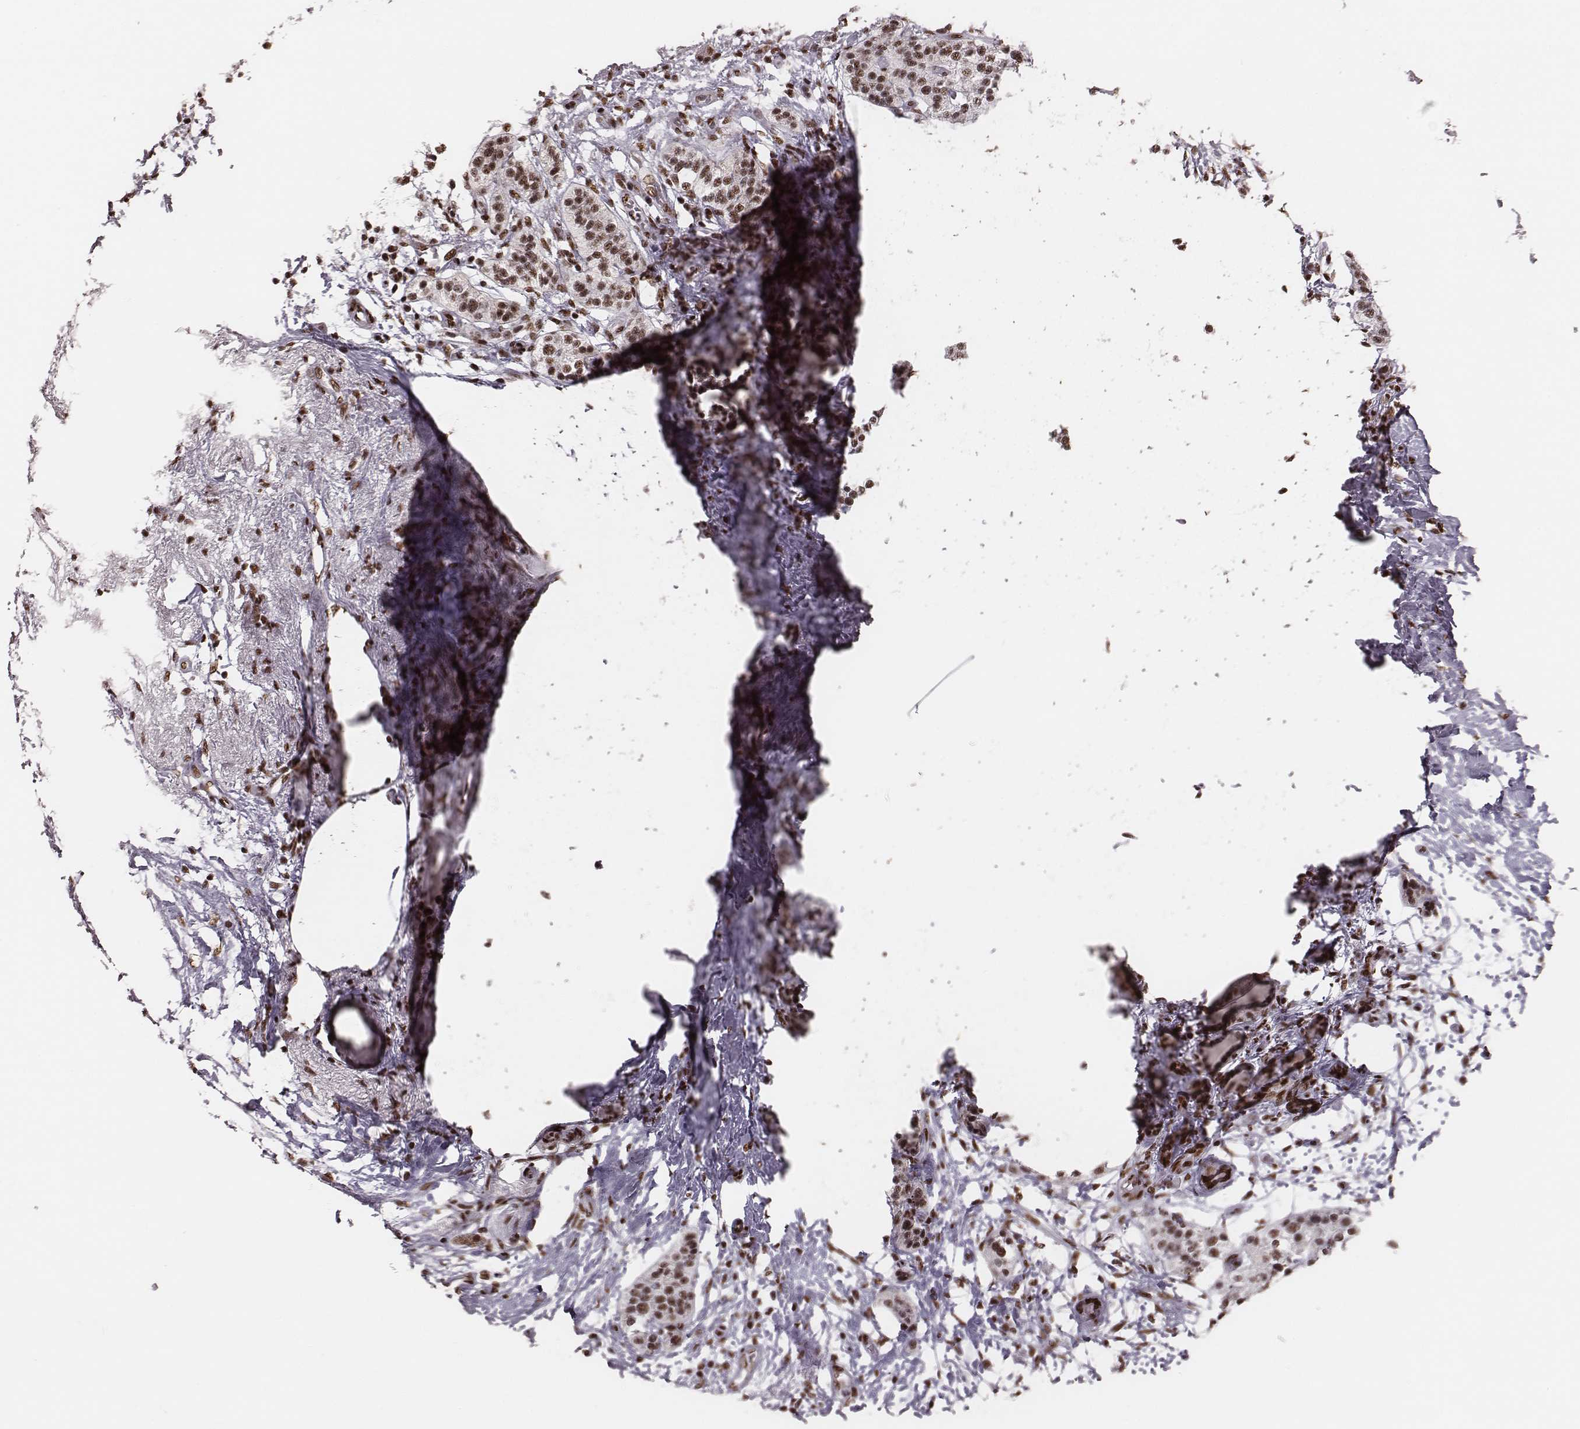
{"staining": {"intensity": "strong", "quantity": ">75%", "location": "nuclear"}, "tissue": "pancreatic cancer", "cell_type": "Tumor cells", "image_type": "cancer", "snomed": [{"axis": "morphology", "description": "Adenocarcinoma, NOS"}, {"axis": "topography", "description": "Pancreas"}], "caption": "IHC of pancreatic cancer (adenocarcinoma) demonstrates high levels of strong nuclear staining in about >75% of tumor cells.", "gene": "LUC7L", "patient": {"sex": "female", "age": 72}}